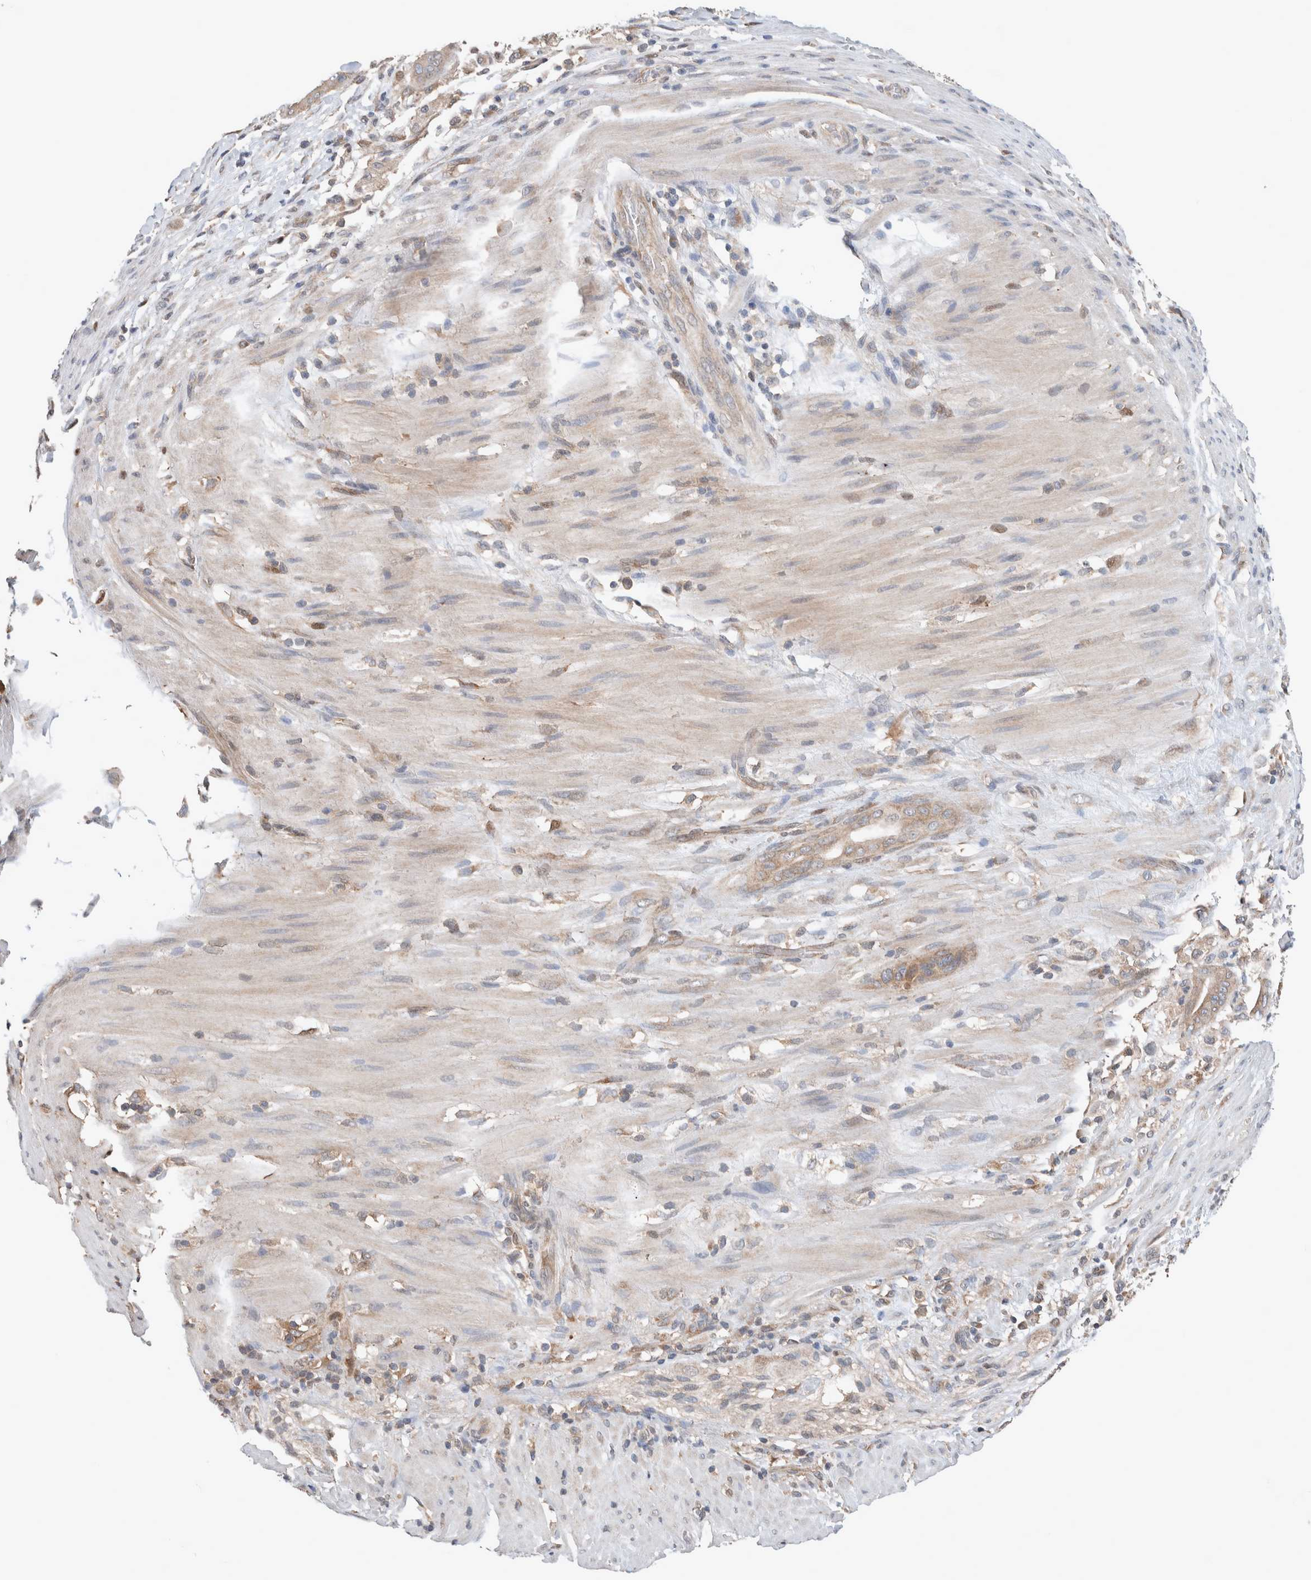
{"staining": {"intensity": "moderate", "quantity": ">75%", "location": "cytoplasmic/membranous"}, "tissue": "pancreatic cancer", "cell_type": "Tumor cells", "image_type": "cancer", "snomed": [{"axis": "morphology", "description": "Adenocarcinoma, NOS"}, {"axis": "topography", "description": "Pancreas"}], "caption": "Human pancreatic adenocarcinoma stained with a protein marker exhibits moderate staining in tumor cells.", "gene": "XPNPEP1", "patient": {"sex": "male", "age": 63}}